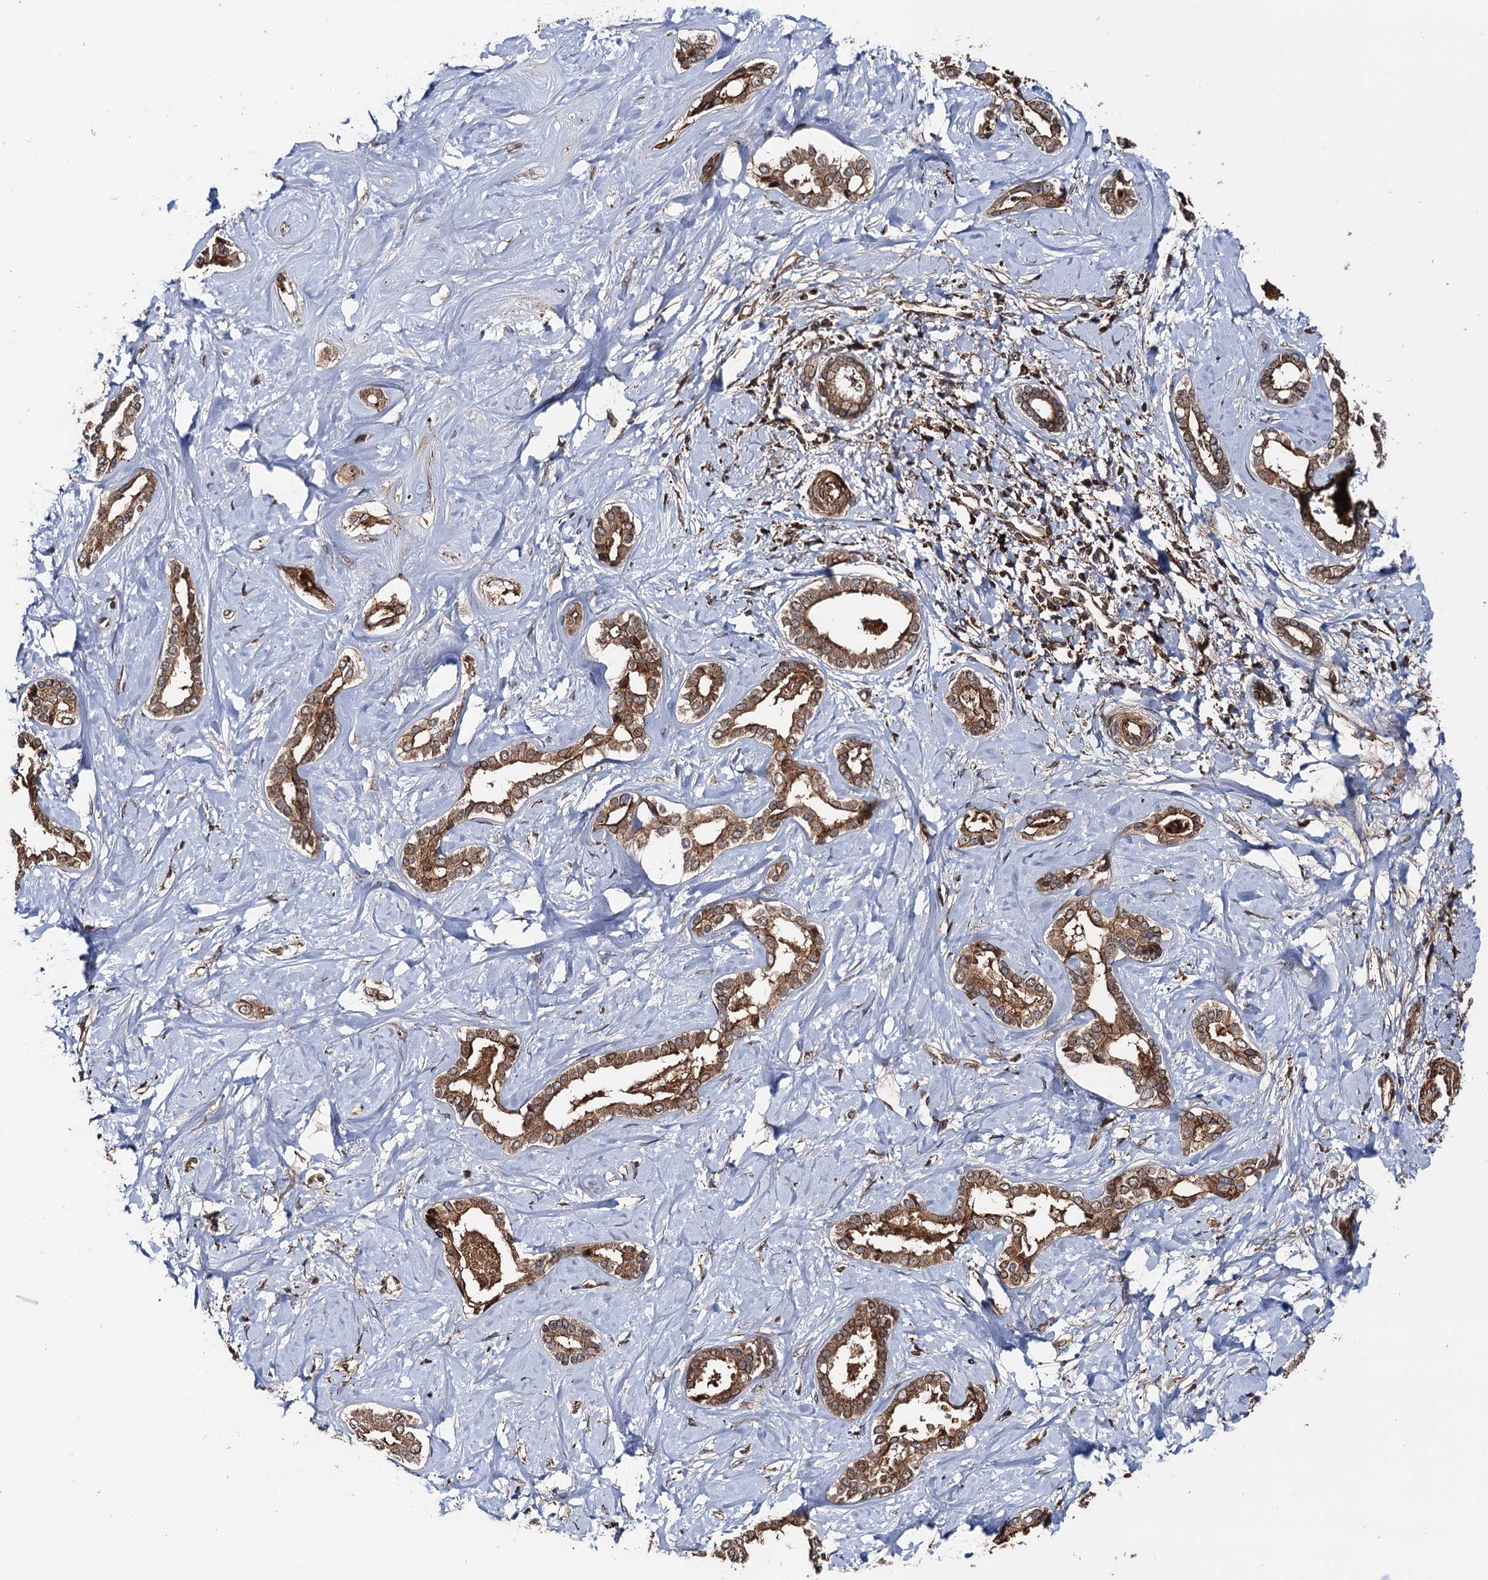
{"staining": {"intensity": "moderate", "quantity": ">75%", "location": "cytoplasmic/membranous"}, "tissue": "liver cancer", "cell_type": "Tumor cells", "image_type": "cancer", "snomed": [{"axis": "morphology", "description": "Cholangiocarcinoma"}, {"axis": "topography", "description": "Liver"}], "caption": "Immunohistochemistry histopathology image of liver cancer stained for a protein (brown), which exhibits medium levels of moderate cytoplasmic/membranous expression in about >75% of tumor cells.", "gene": "BORA", "patient": {"sex": "female", "age": 77}}